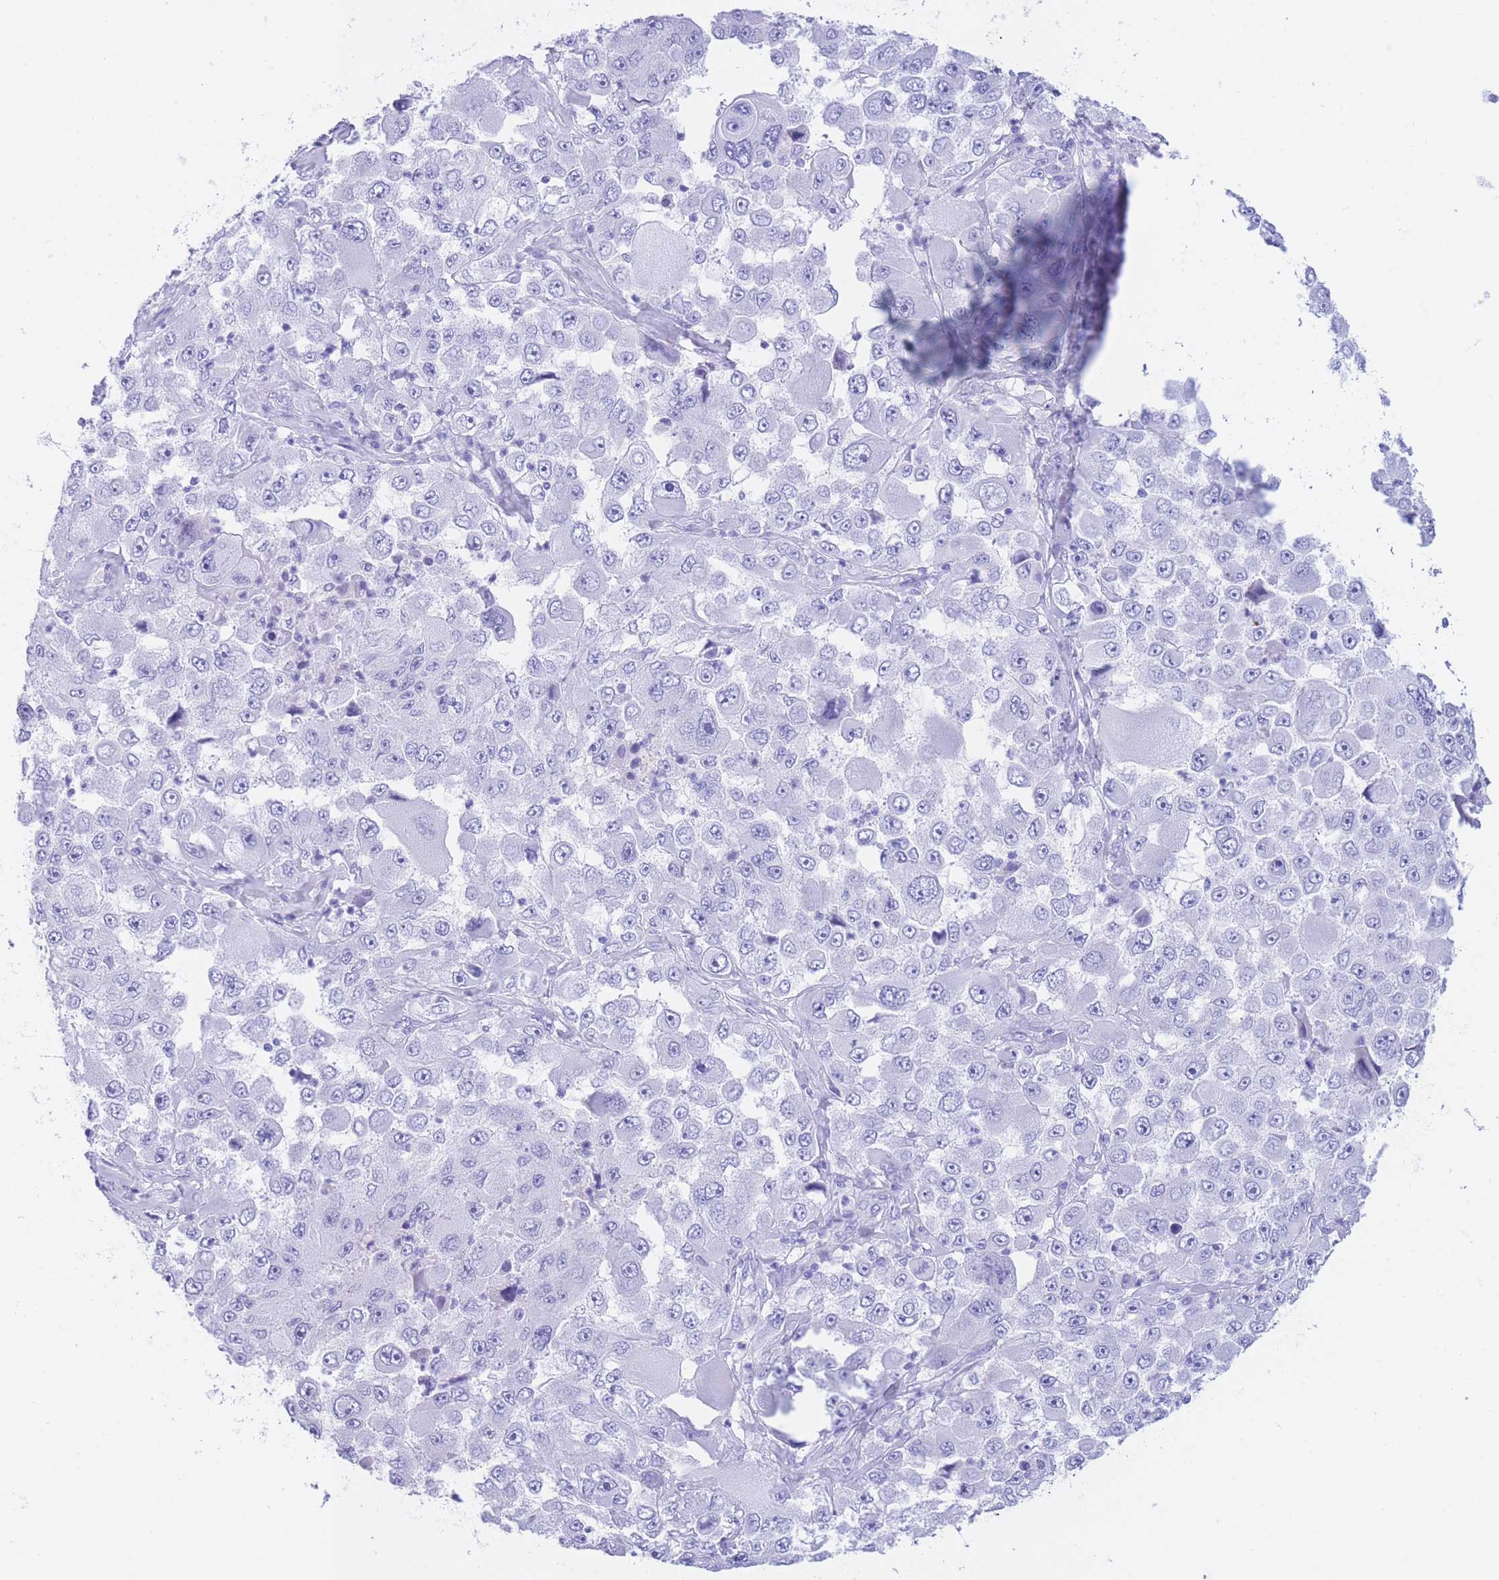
{"staining": {"intensity": "negative", "quantity": "none", "location": "none"}, "tissue": "melanoma", "cell_type": "Tumor cells", "image_type": "cancer", "snomed": [{"axis": "morphology", "description": "Malignant melanoma, Metastatic site"}, {"axis": "topography", "description": "Lymph node"}], "caption": "IHC image of human melanoma stained for a protein (brown), which displays no positivity in tumor cells.", "gene": "SLCO1B3", "patient": {"sex": "male", "age": 62}}